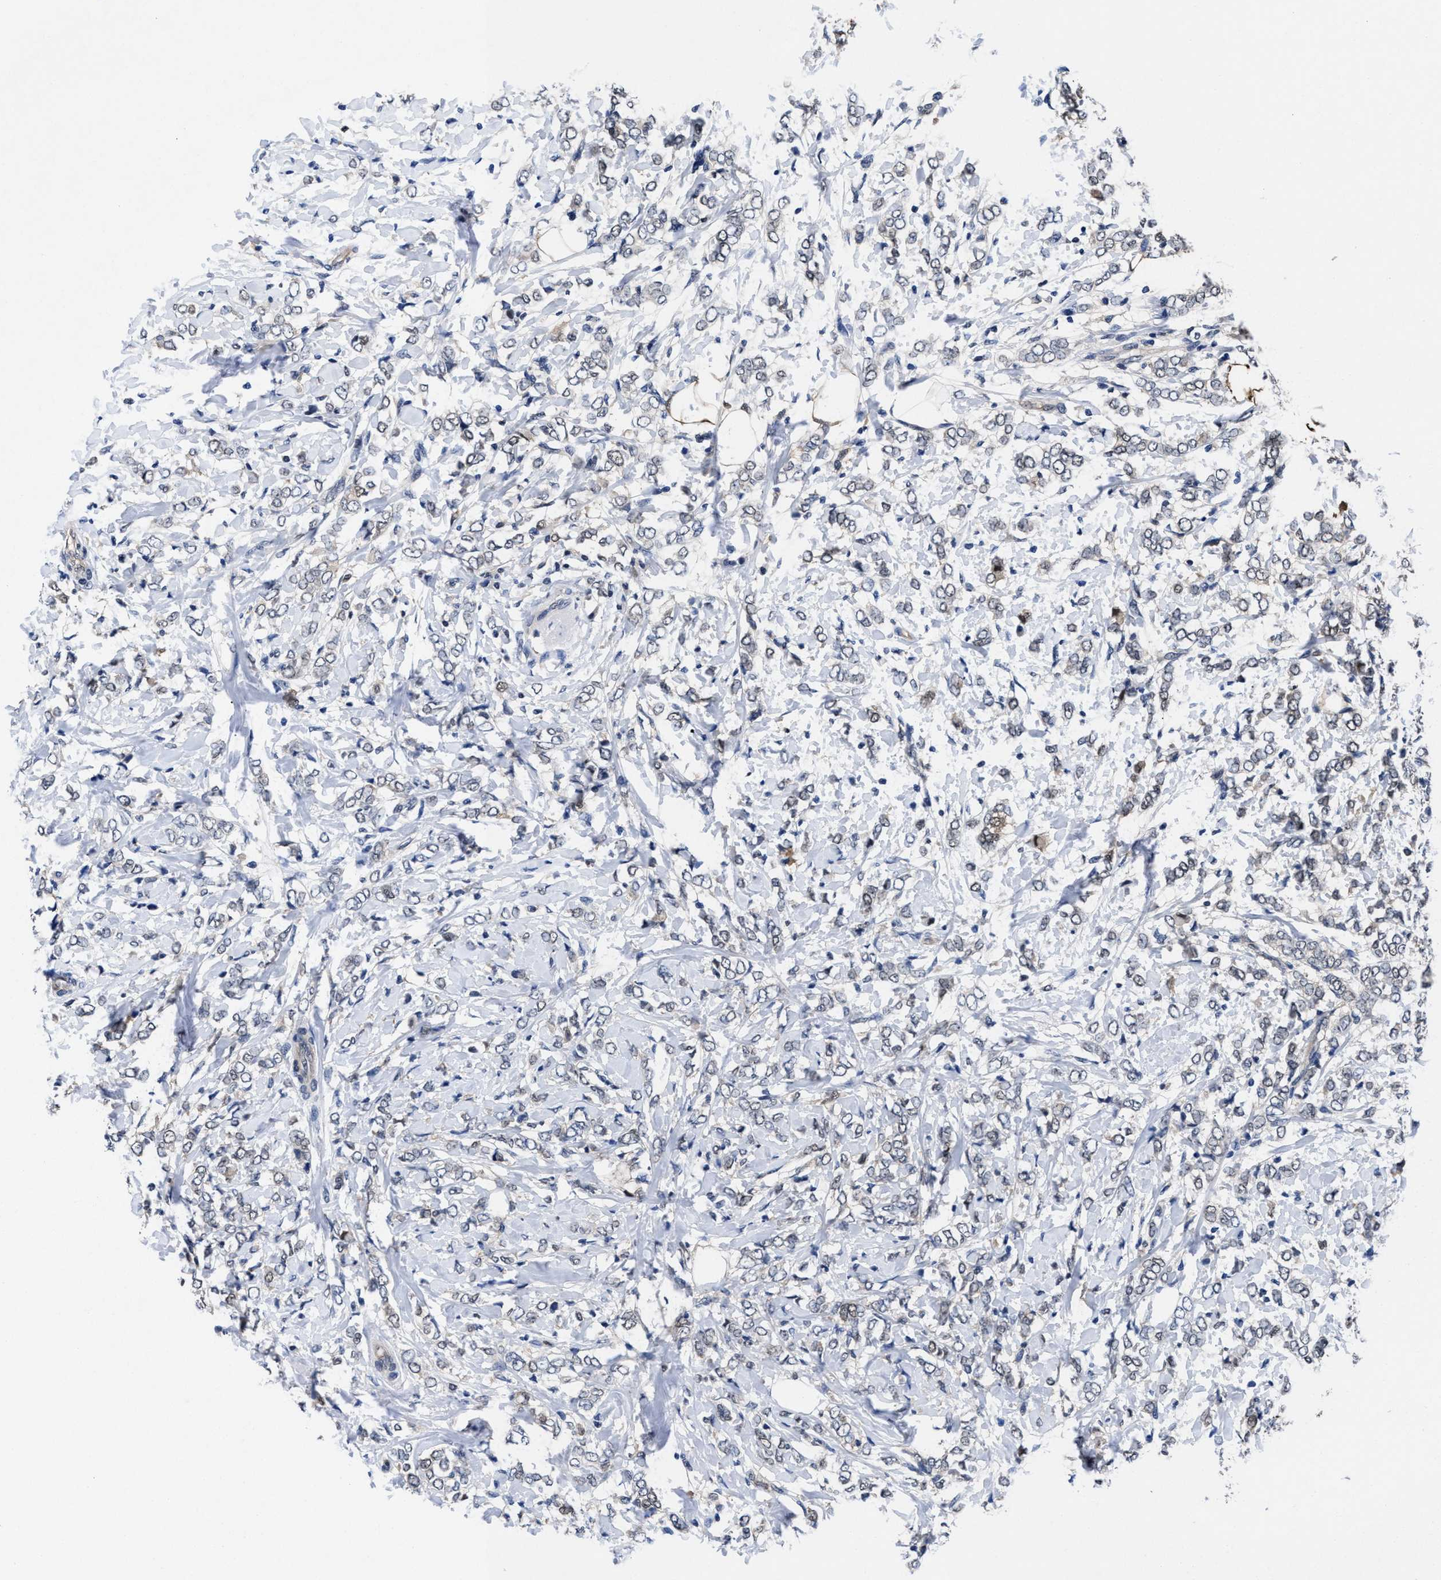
{"staining": {"intensity": "weak", "quantity": "<25%", "location": "cytoplasmic/membranous"}, "tissue": "breast cancer", "cell_type": "Tumor cells", "image_type": "cancer", "snomed": [{"axis": "morphology", "description": "Normal tissue, NOS"}, {"axis": "morphology", "description": "Lobular carcinoma"}, {"axis": "topography", "description": "Breast"}], "caption": "IHC micrograph of human breast cancer stained for a protein (brown), which exhibits no positivity in tumor cells.", "gene": "ACLY", "patient": {"sex": "female", "age": 47}}